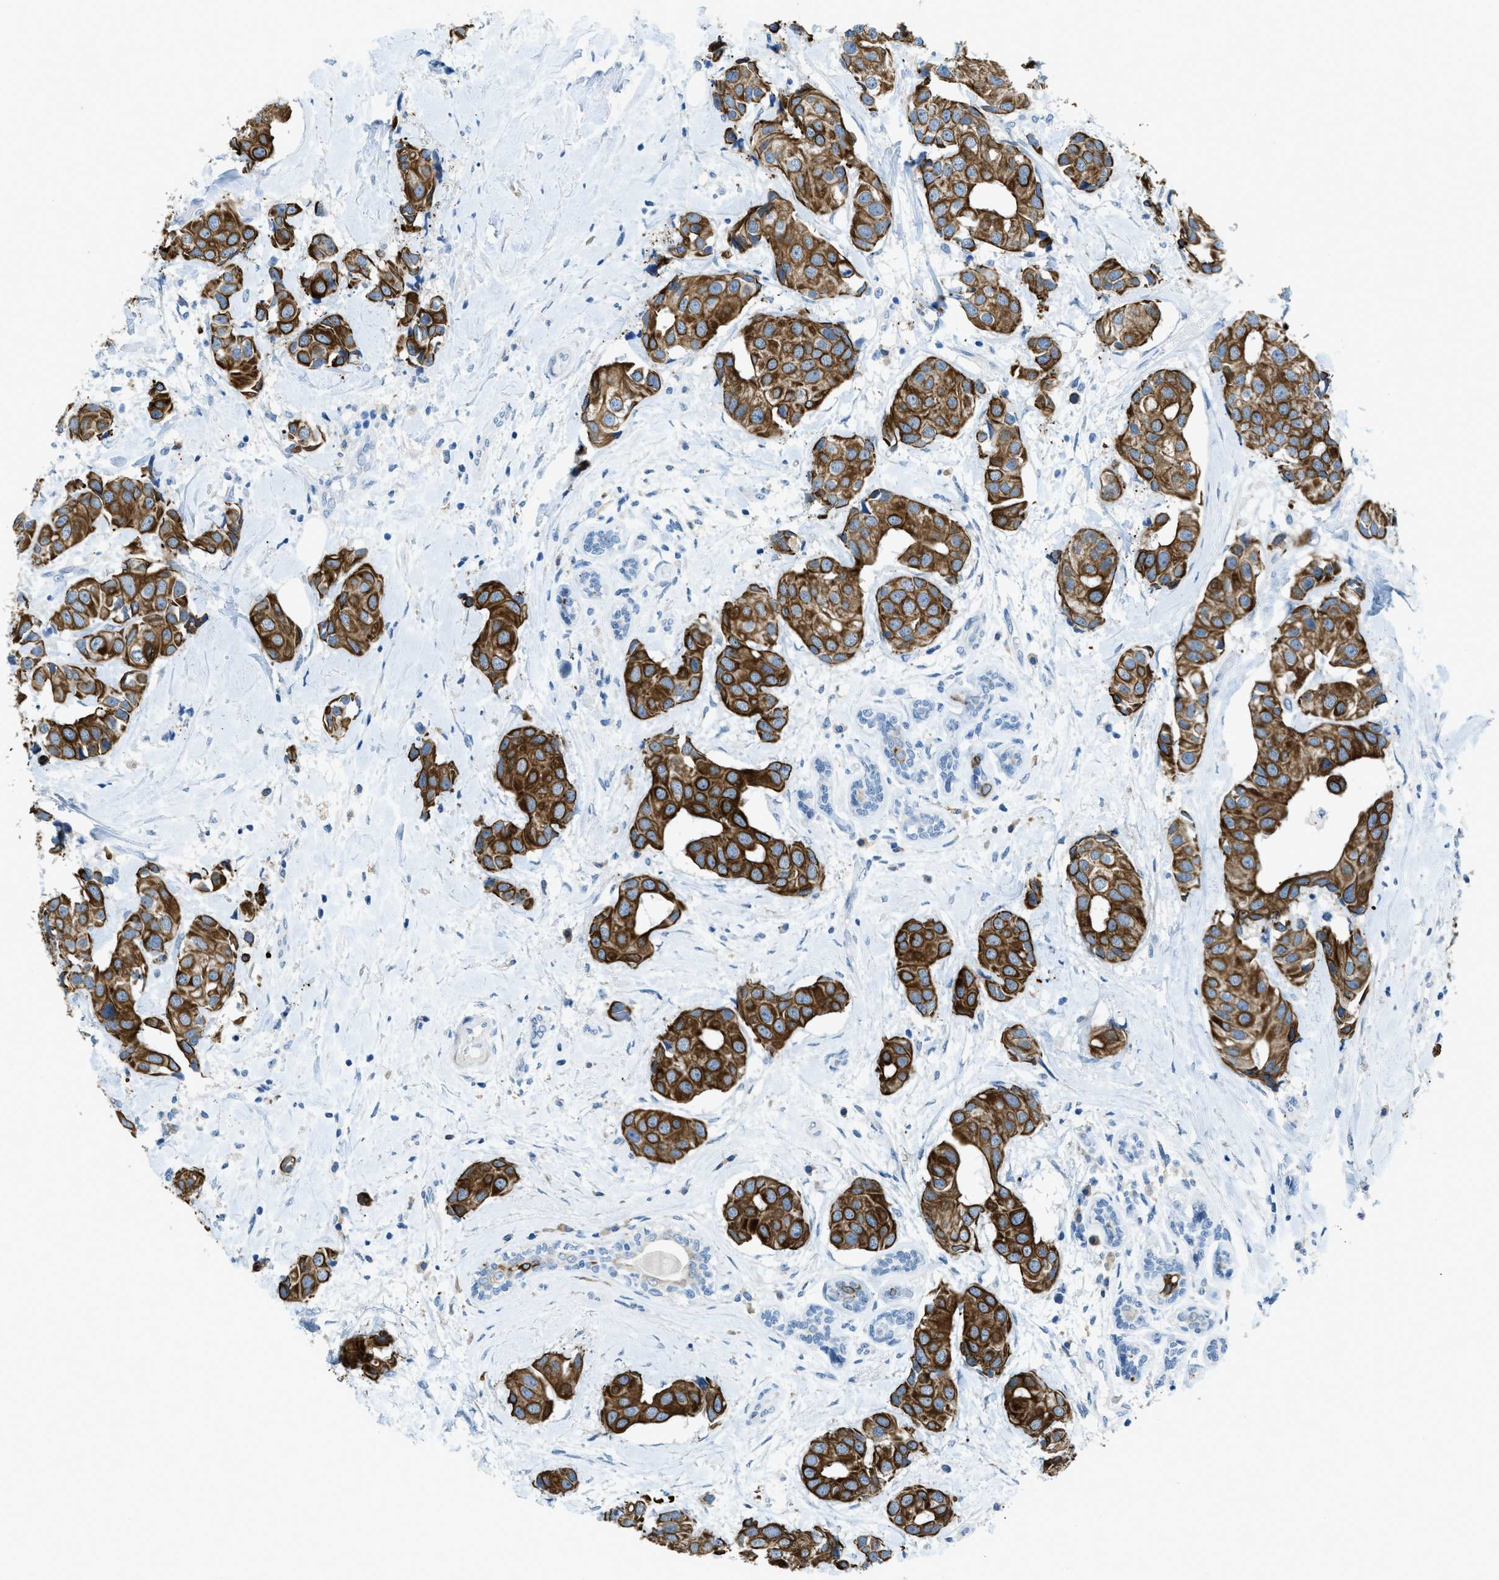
{"staining": {"intensity": "strong", "quantity": ">75%", "location": "cytoplasmic/membranous"}, "tissue": "breast cancer", "cell_type": "Tumor cells", "image_type": "cancer", "snomed": [{"axis": "morphology", "description": "Normal tissue, NOS"}, {"axis": "morphology", "description": "Duct carcinoma"}, {"axis": "topography", "description": "Breast"}], "caption": "This photomicrograph exhibits breast infiltrating ductal carcinoma stained with immunohistochemistry to label a protein in brown. The cytoplasmic/membranous of tumor cells show strong positivity for the protein. Nuclei are counter-stained blue.", "gene": "KLHL8", "patient": {"sex": "female", "age": 39}}